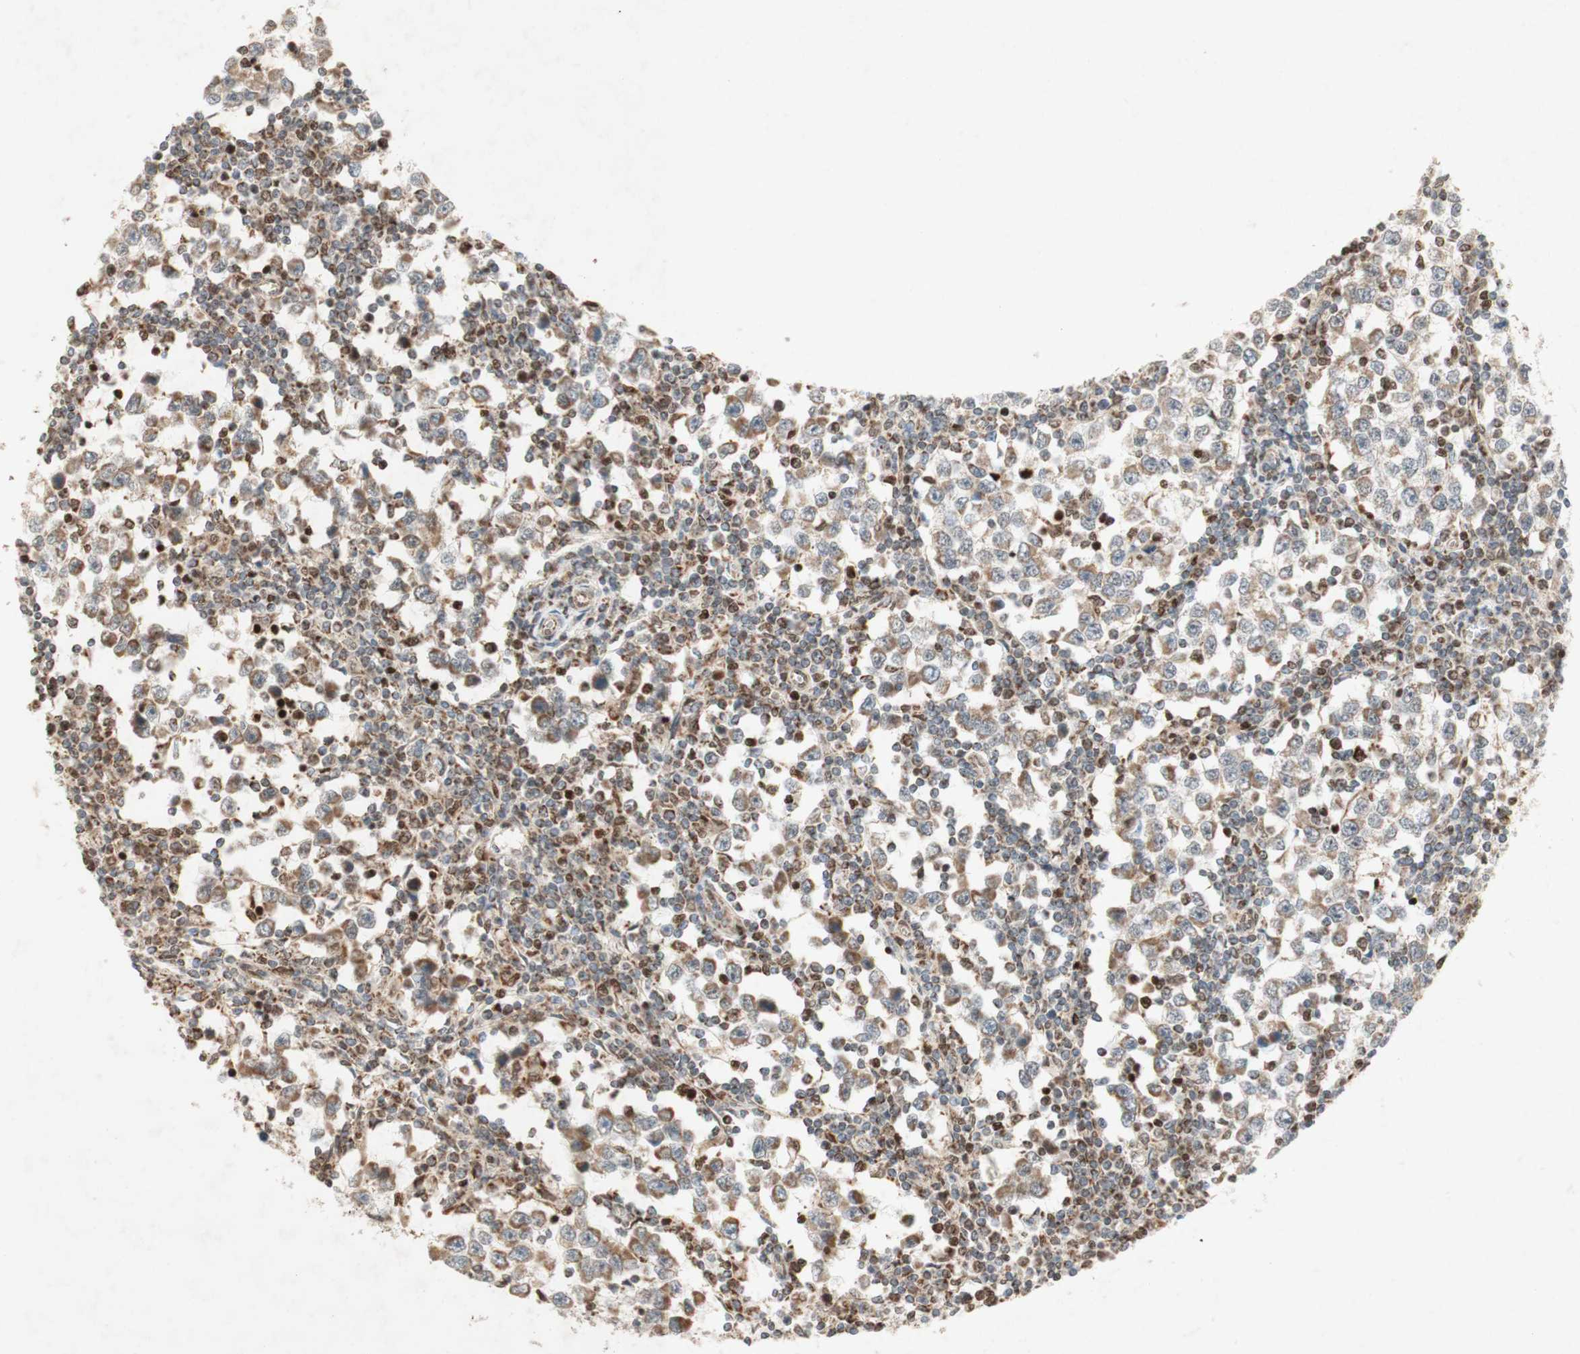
{"staining": {"intensity": "weak", "quantity": "25%-75%", "location": "cytoplasmic/membranous"}, "tissue": "testis cancer", "cell_type": "Tumor cells", "image_type": "cancer", "snomed": [{"axis": "morphology", "description": "Seminoma, NOS"}, {"axis": "topography", "description": "Testis"}], "caption": "The histopathology image displays staining of testis cancer (seminoma), revealing weak cytoplasmic/membranous protein expression (brown color) within tumor cells.", "gene": "DNMT3A", "patient": {"sex": "male", "age": 65}}